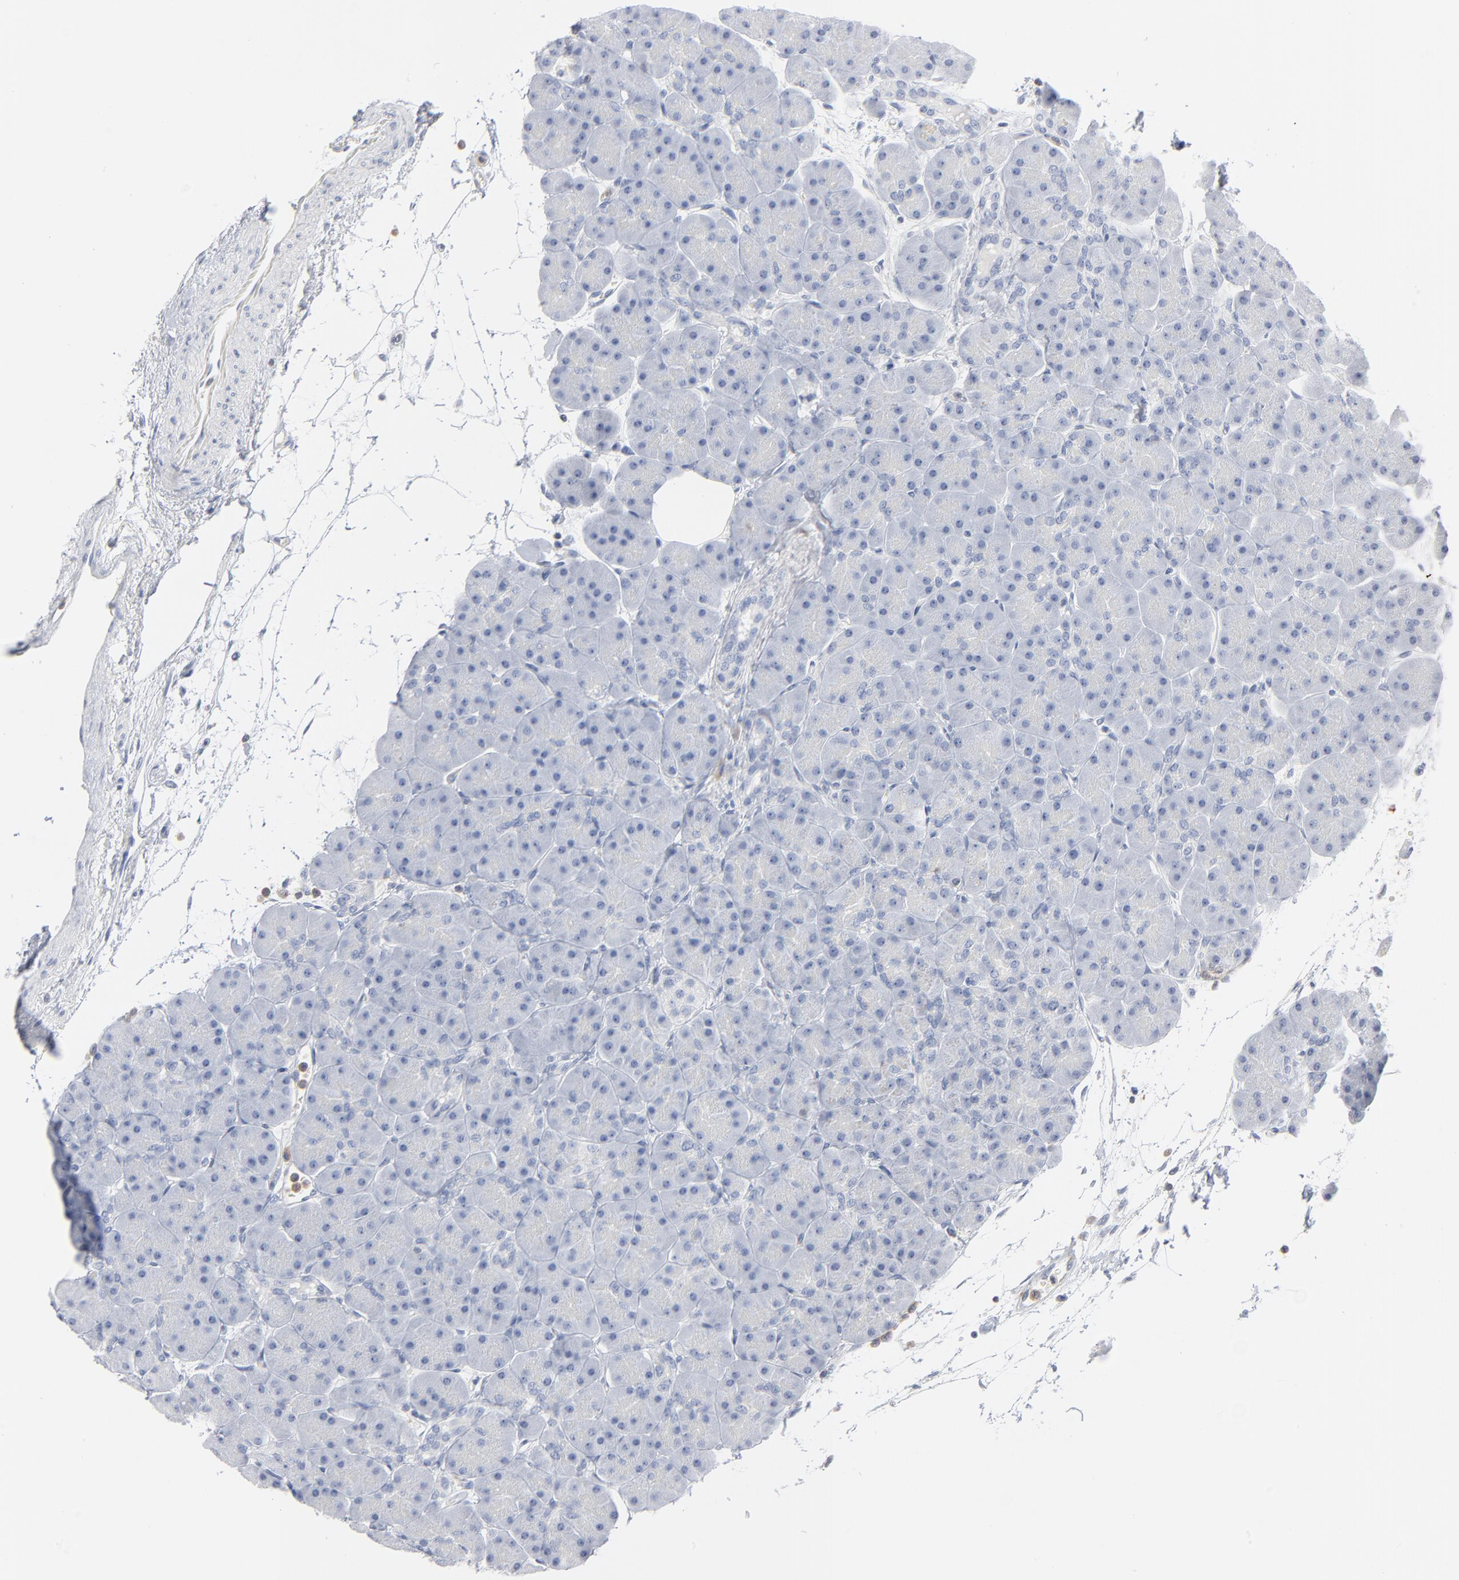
{"staining": {"intensity": "negative", "quantity": "none", "location": "none"}, "tissue": "pancreas", "cell_type": "Exocrine glandular cells", "image_type": "normal", "snomed": [{"axis": "morphology", "description": "Normal tissue, NOS"}, {"axis": "topography", "description": "Pancreas"}], "caption": "Immunohistochemistry of benign human pancreas shows no expression in exocrine glandular cells. Brightfield microscopy of immunohistochemistry (IHC) stained with DAB (brown) and hematoxylin (blue), captured at high magnification.", "gene": "PTK2B", "patient": {"sex": "male", "age": 66}}